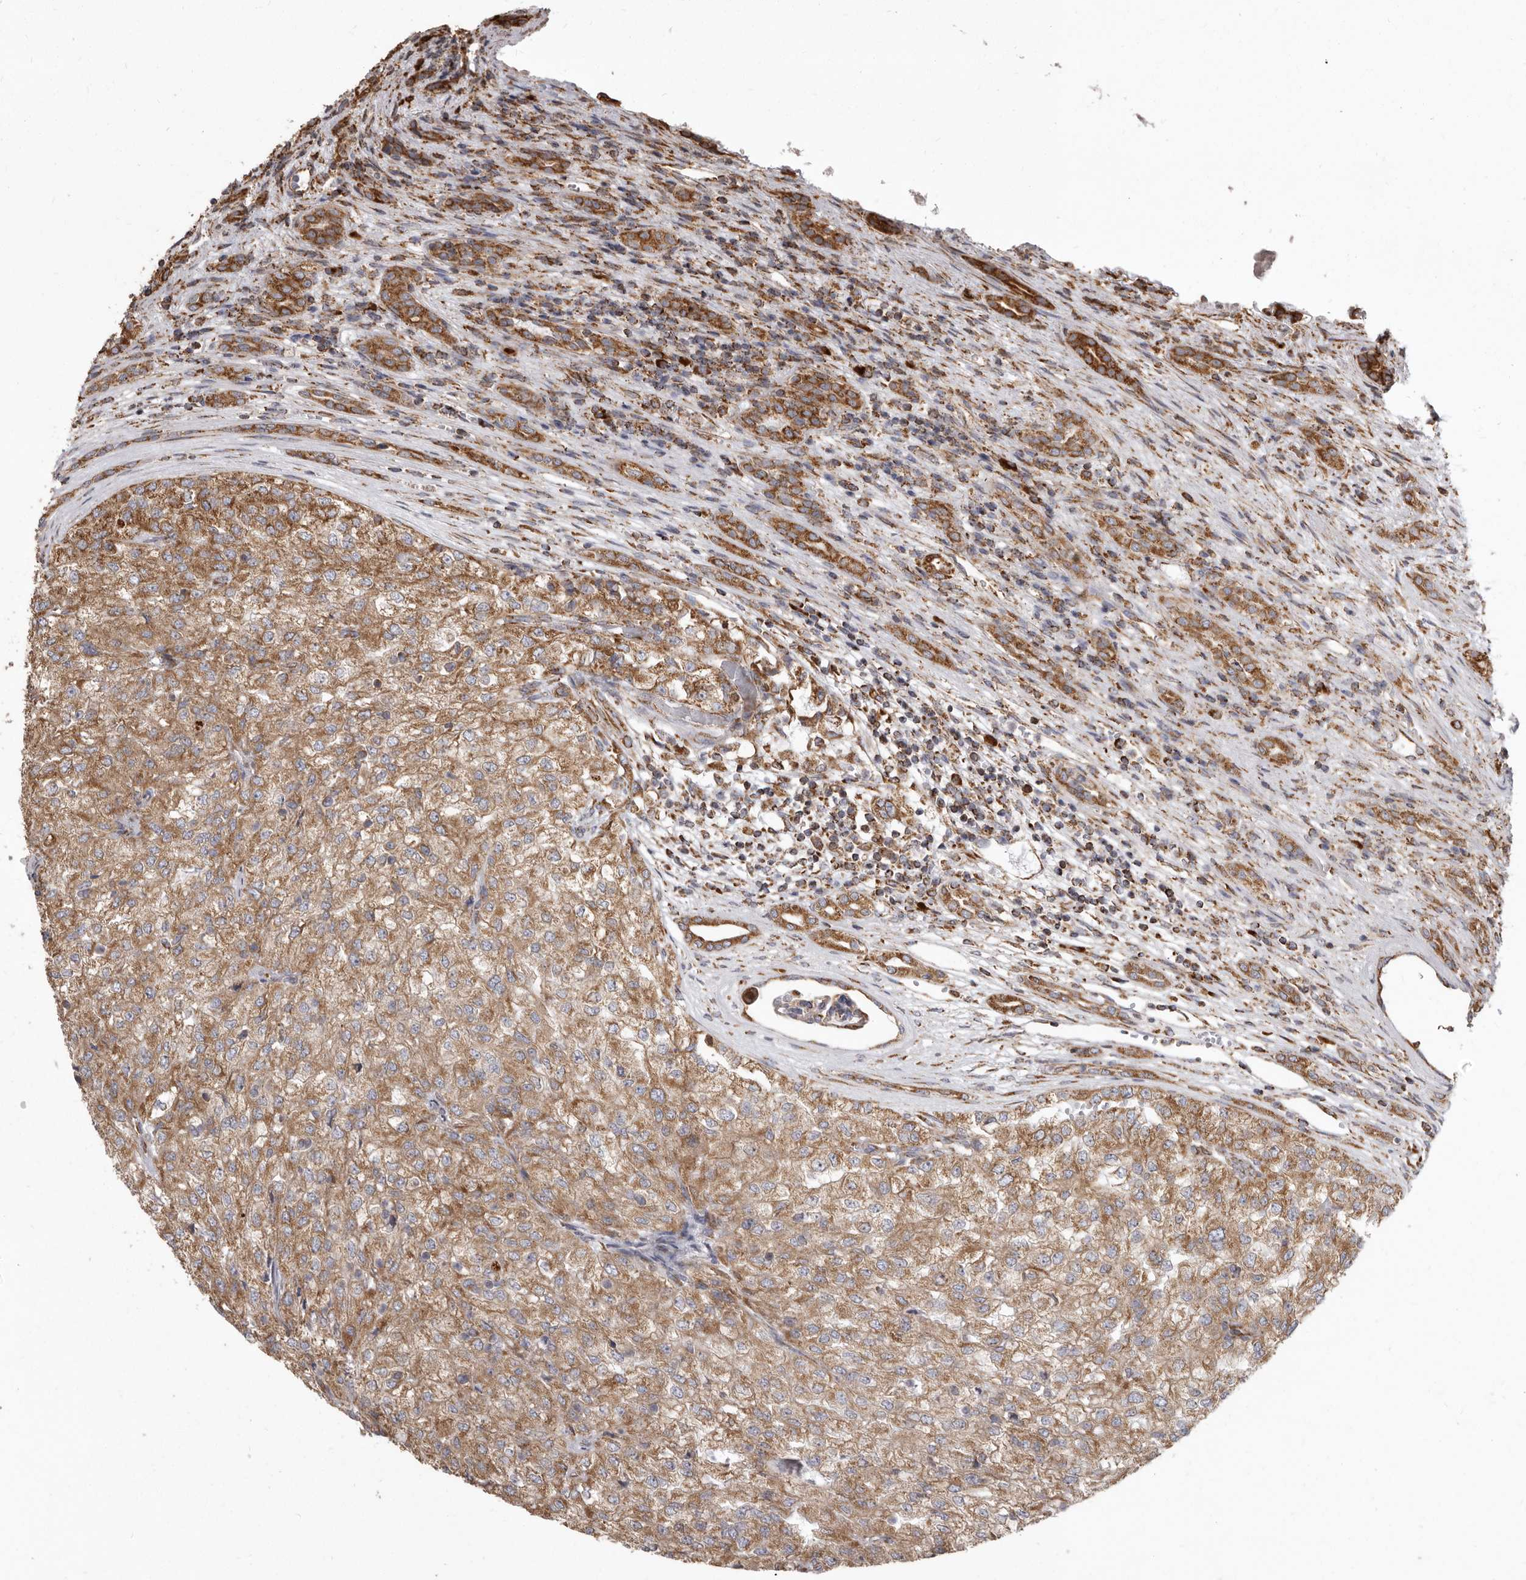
{"staining": {"intensity": "moderate", "quantity": ">75%", "location": "cytoplasmic/membranous"}, "tissue": "renal cancer", "cell_type": "Tumor cells", "image_type": "cancer", "snomed": [{"axis": "morphology", "description": "Adenocarcinoma, NOS"}, {"axis": "topography", "description": "Kidney"}], "caption": "Renal cancer (adenocarcinoma) stained with immunohistochemistry (IHC) displays moderate cytoplasmic/membranous staining in about >75% of tumor cells.", "gene": "CDK5RAP3", "patient": {"sex": "female", "age": 54}}